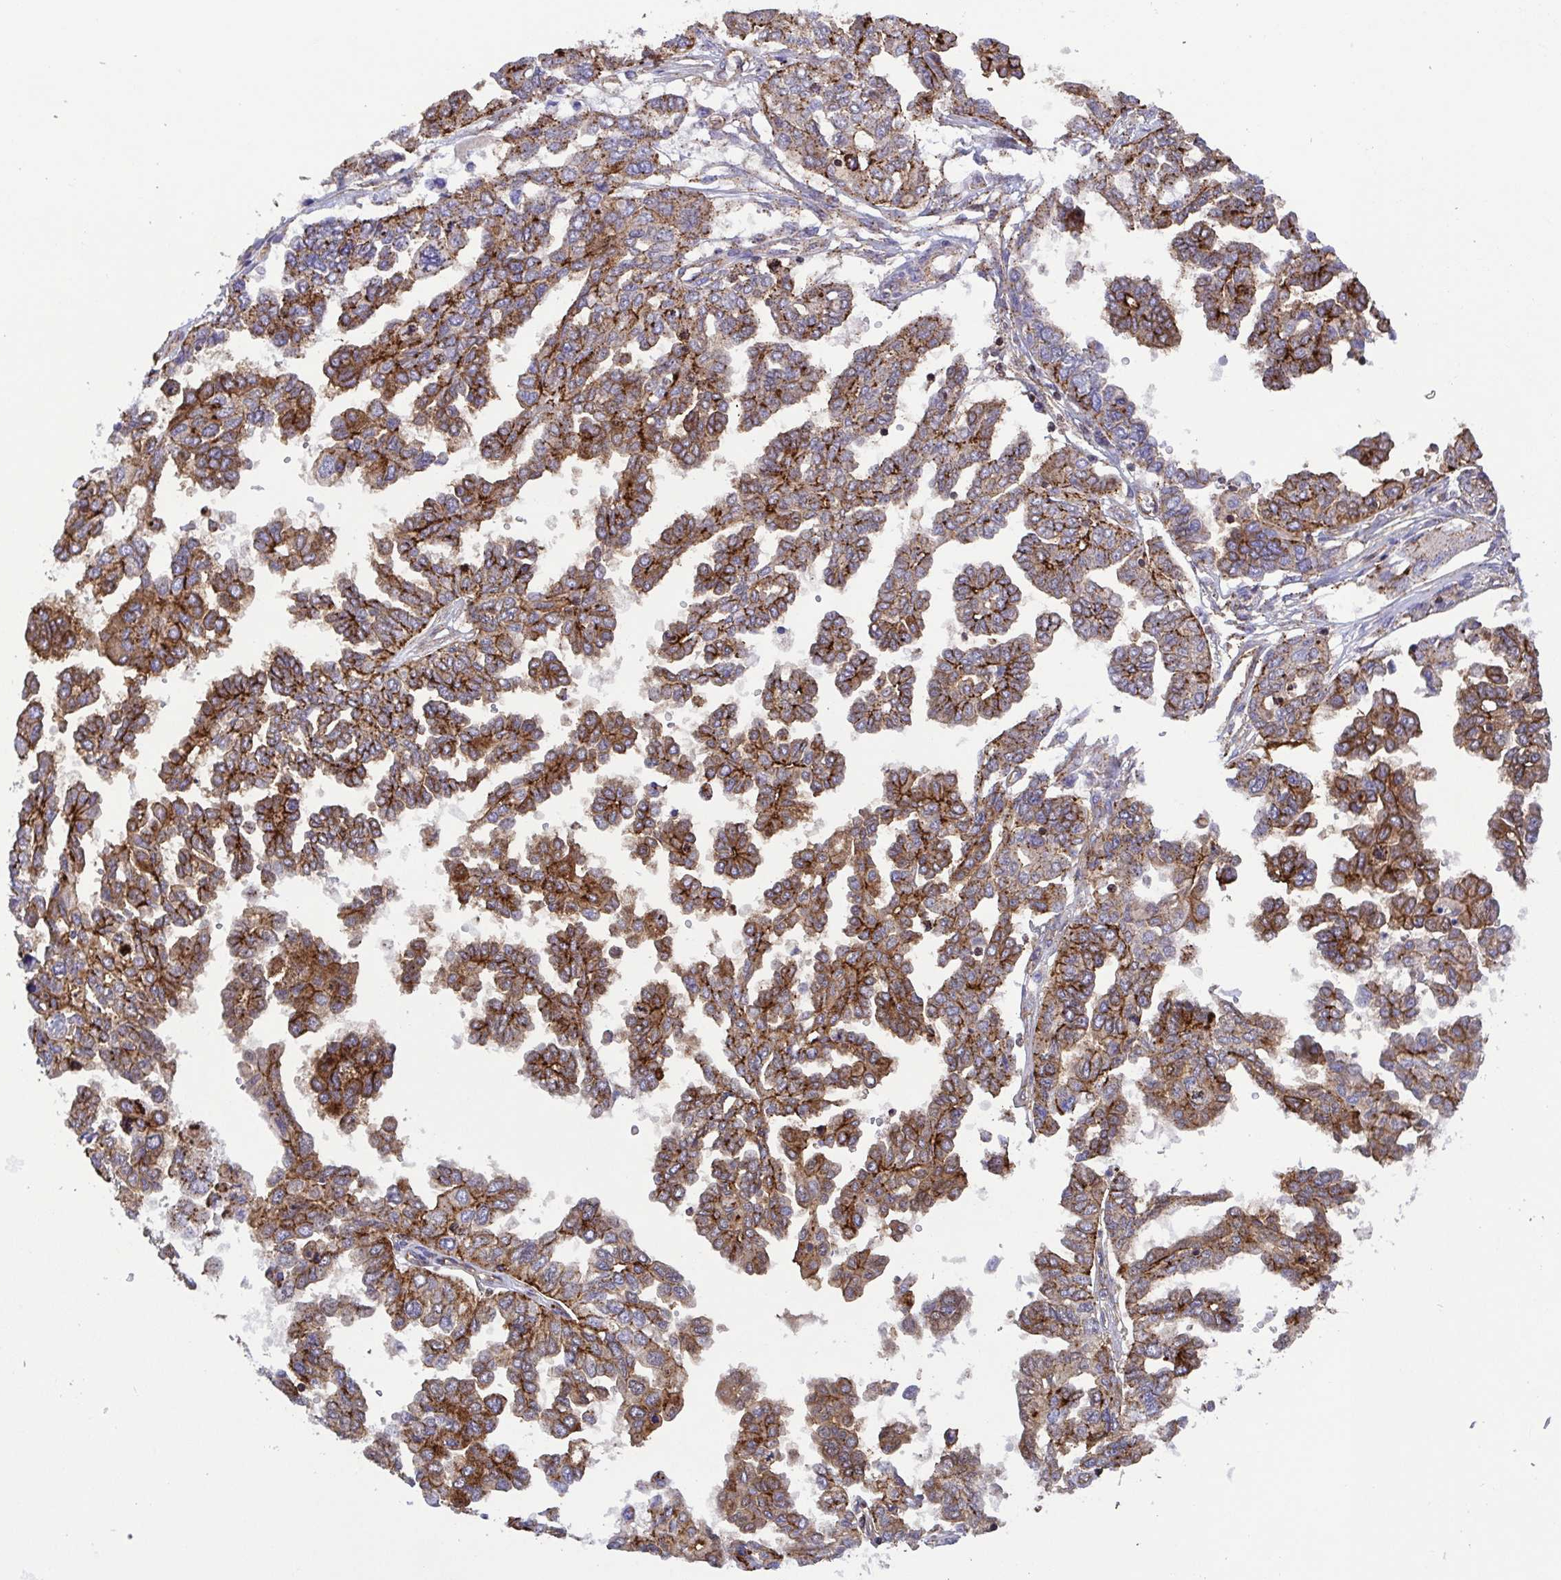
{"staining": {"intensity": "moderate", "quantity": ">75%", "location": "cytoplasmic/membranous"}, "tissue": "ovarian cancer", "cell_type": "Tumor cells", "image_type": "cancer", "snomed": [{"axis": "morphology", "description": "Cystadenocarcinoma, serous, NOS"}, {"axis": "topography", "description": "Ovary"}], "caption": "Human ovarian cancer (serous cystadenocarcinoma) stained with a protein marker reveals moderate staining in tumor cells.", "gene": "CHMP1B", "patient": {"sex": "female", "age": 53}}